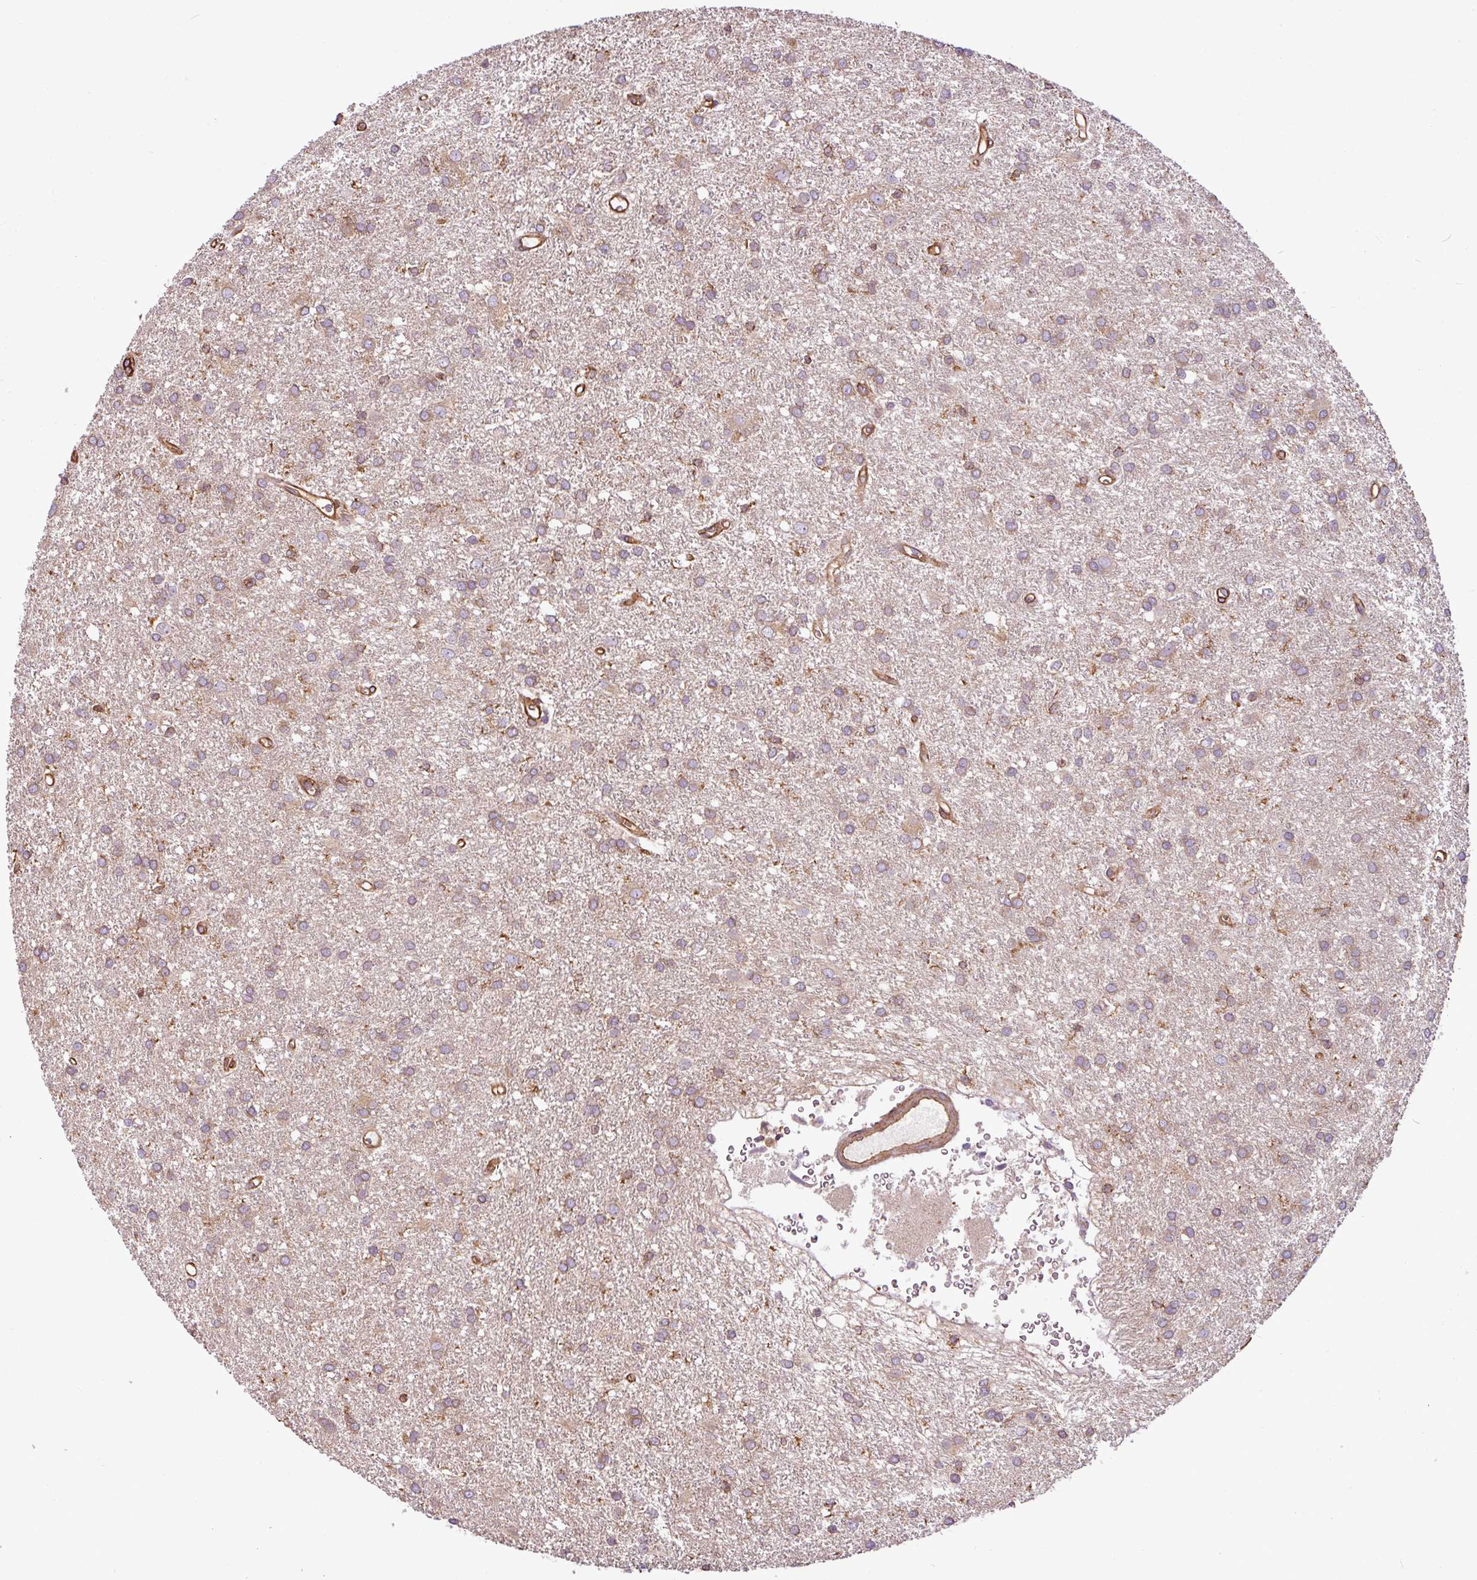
{"staining": {"intensity": "weak", "quantity": ">75%", "location": "cytoplasmic/membranous"}, "tissue": "glioma", "cell_type": "Tumor cells", "image_type": "cancer", "snomed": [{"axis": "morphology", "description": "Glioma, malignant, High grade"}, {"axis": "topography", "description": "Brain"}], "caption": "Protein staining reveals weak cytoplasmic/membranous expression in about >75% of tumor cells in glioma.", "gene": "PACSIN2", "patient": {"sex": "female", "age": 50}}